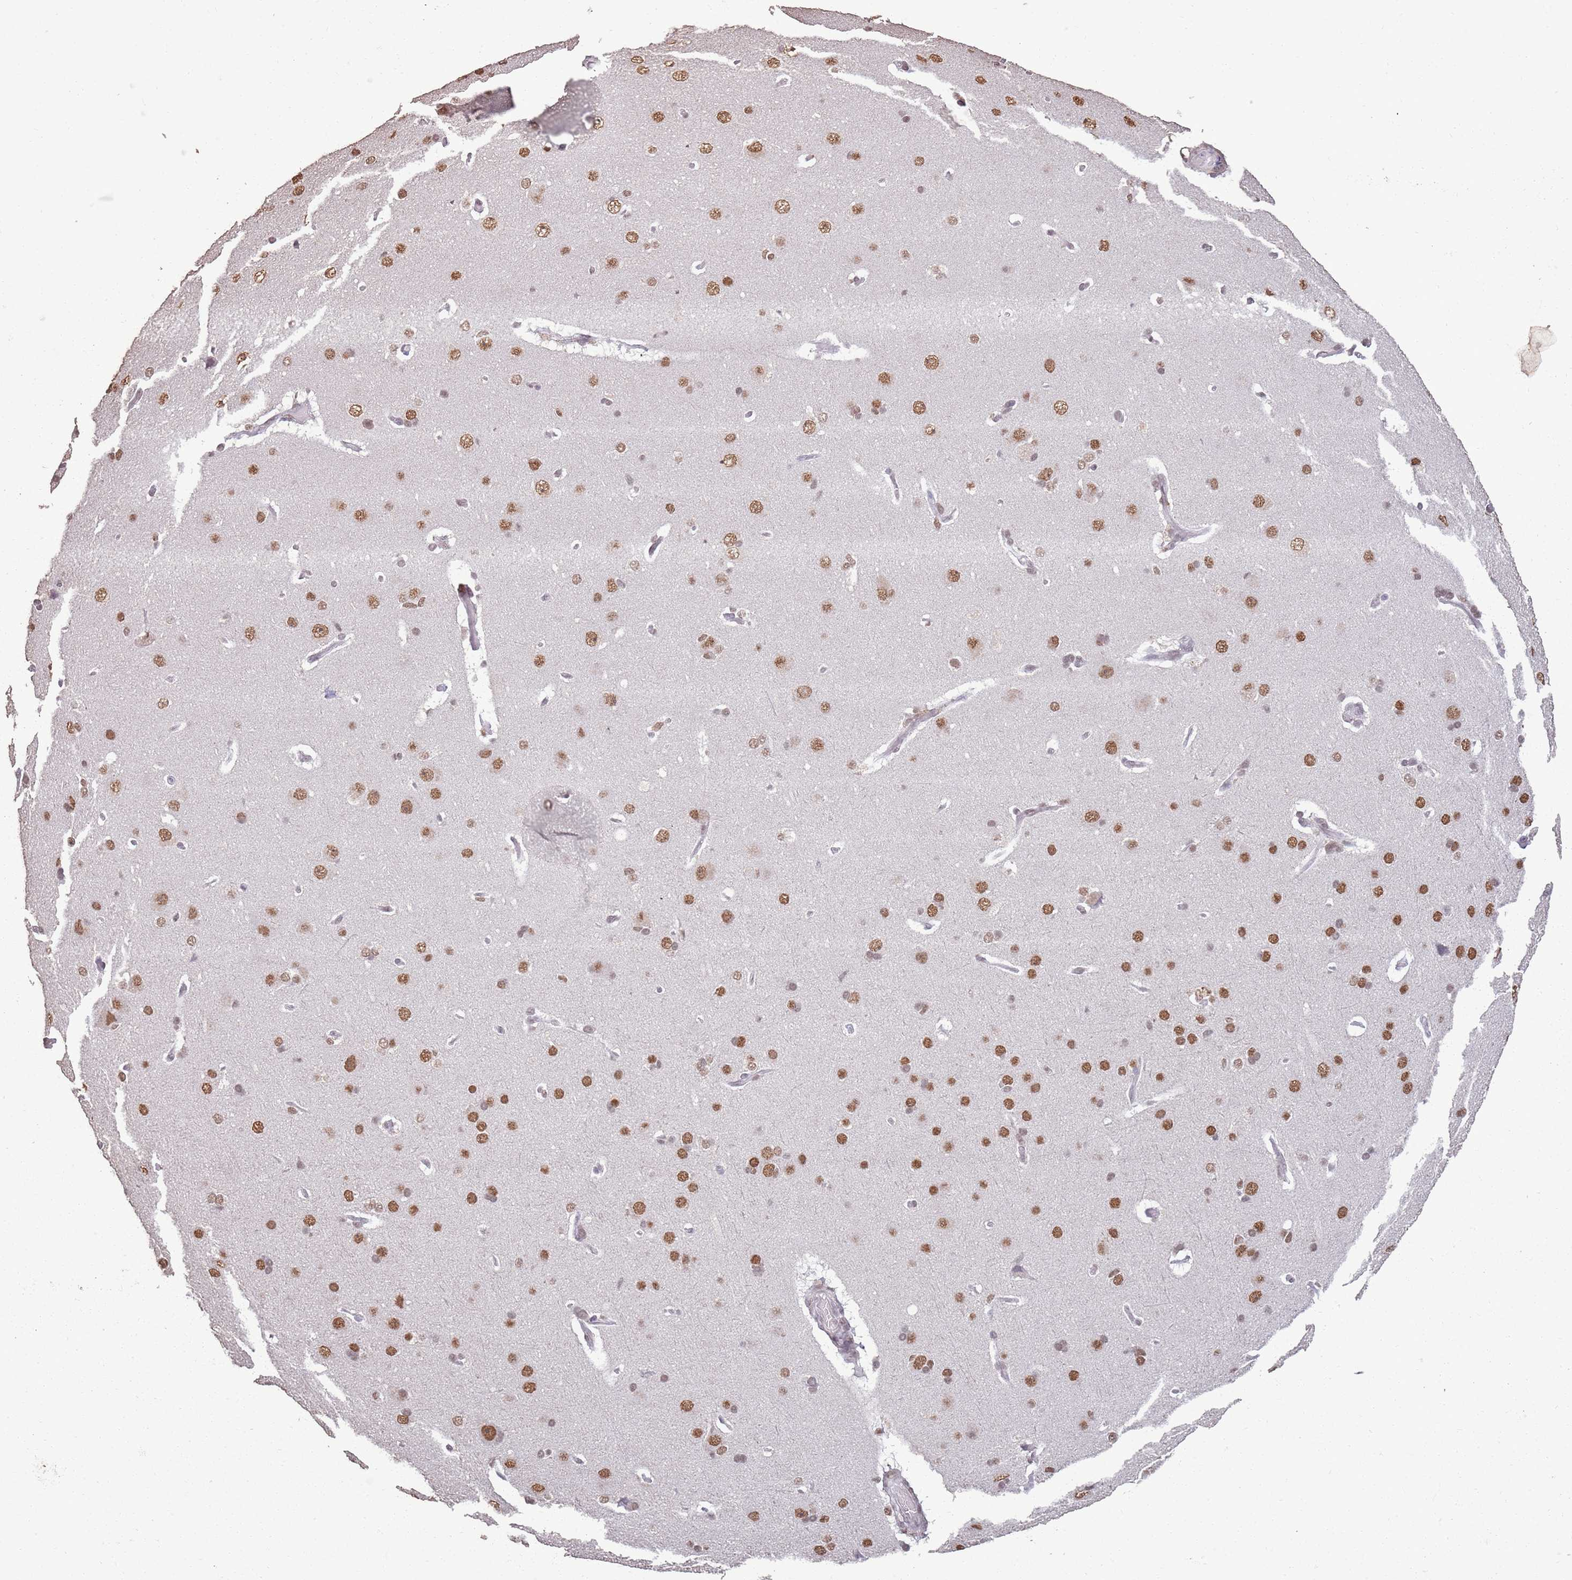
{"staining": {"intensity": "weak", "quantity": ">75%", "location": "nuclear"}, "tissue": "cerebral cortex", "cell_type": "Endothelial cells", "image_type": "normal", "snomed": [{"axis": "morphology", "description": "Normal tissue, NOS"}, {"axis": "topography", "description": "Cerebral cortex"}], "caption": "A brown stain highlights weak nuclear staining of a protein in endothelial cells of unremarkable human cerebral cortex.", "gene": "ARL14EP", "patient": {"sex": "male", "age": 62}}